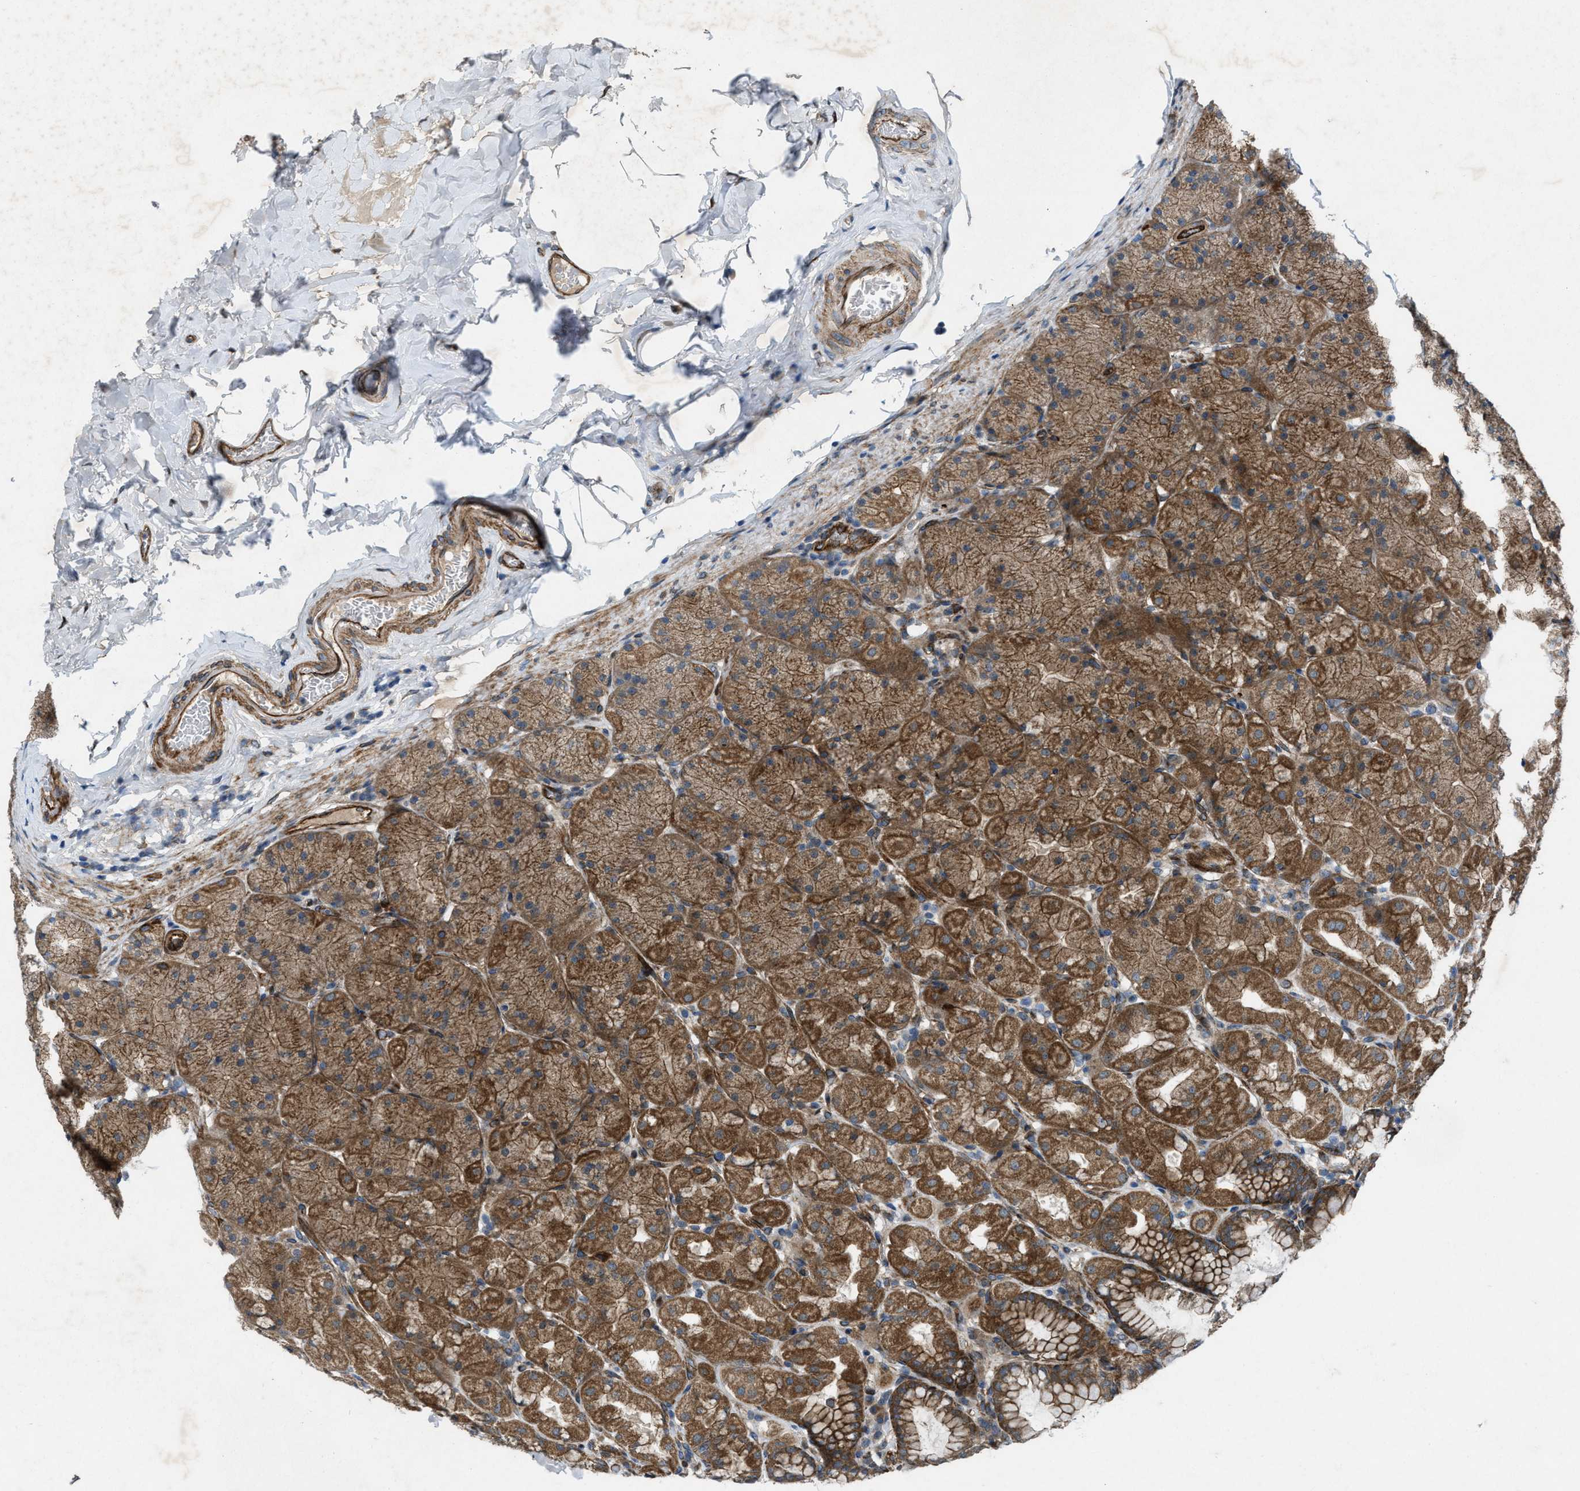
{"staining": {"intensity": "moderate", "quantity": ">75%", "location": "cytoplasmic/membranous"}, "tissue": "stomach", "cell_type": "Glandular cells", "image_type": "normal", "snomed": [{"axis": "morphology", "description": "Normal tissue, NOS"}, {"axis": "topography", "description": "Stomach, upper"}], "caption": "Protein staining of unremarkable stomach displays moderate cytoplasmic/membranous staining in approximately >75% of glandular cells.", "gene": "URGCP", "patient": {"sex": "female", "age": 56}}